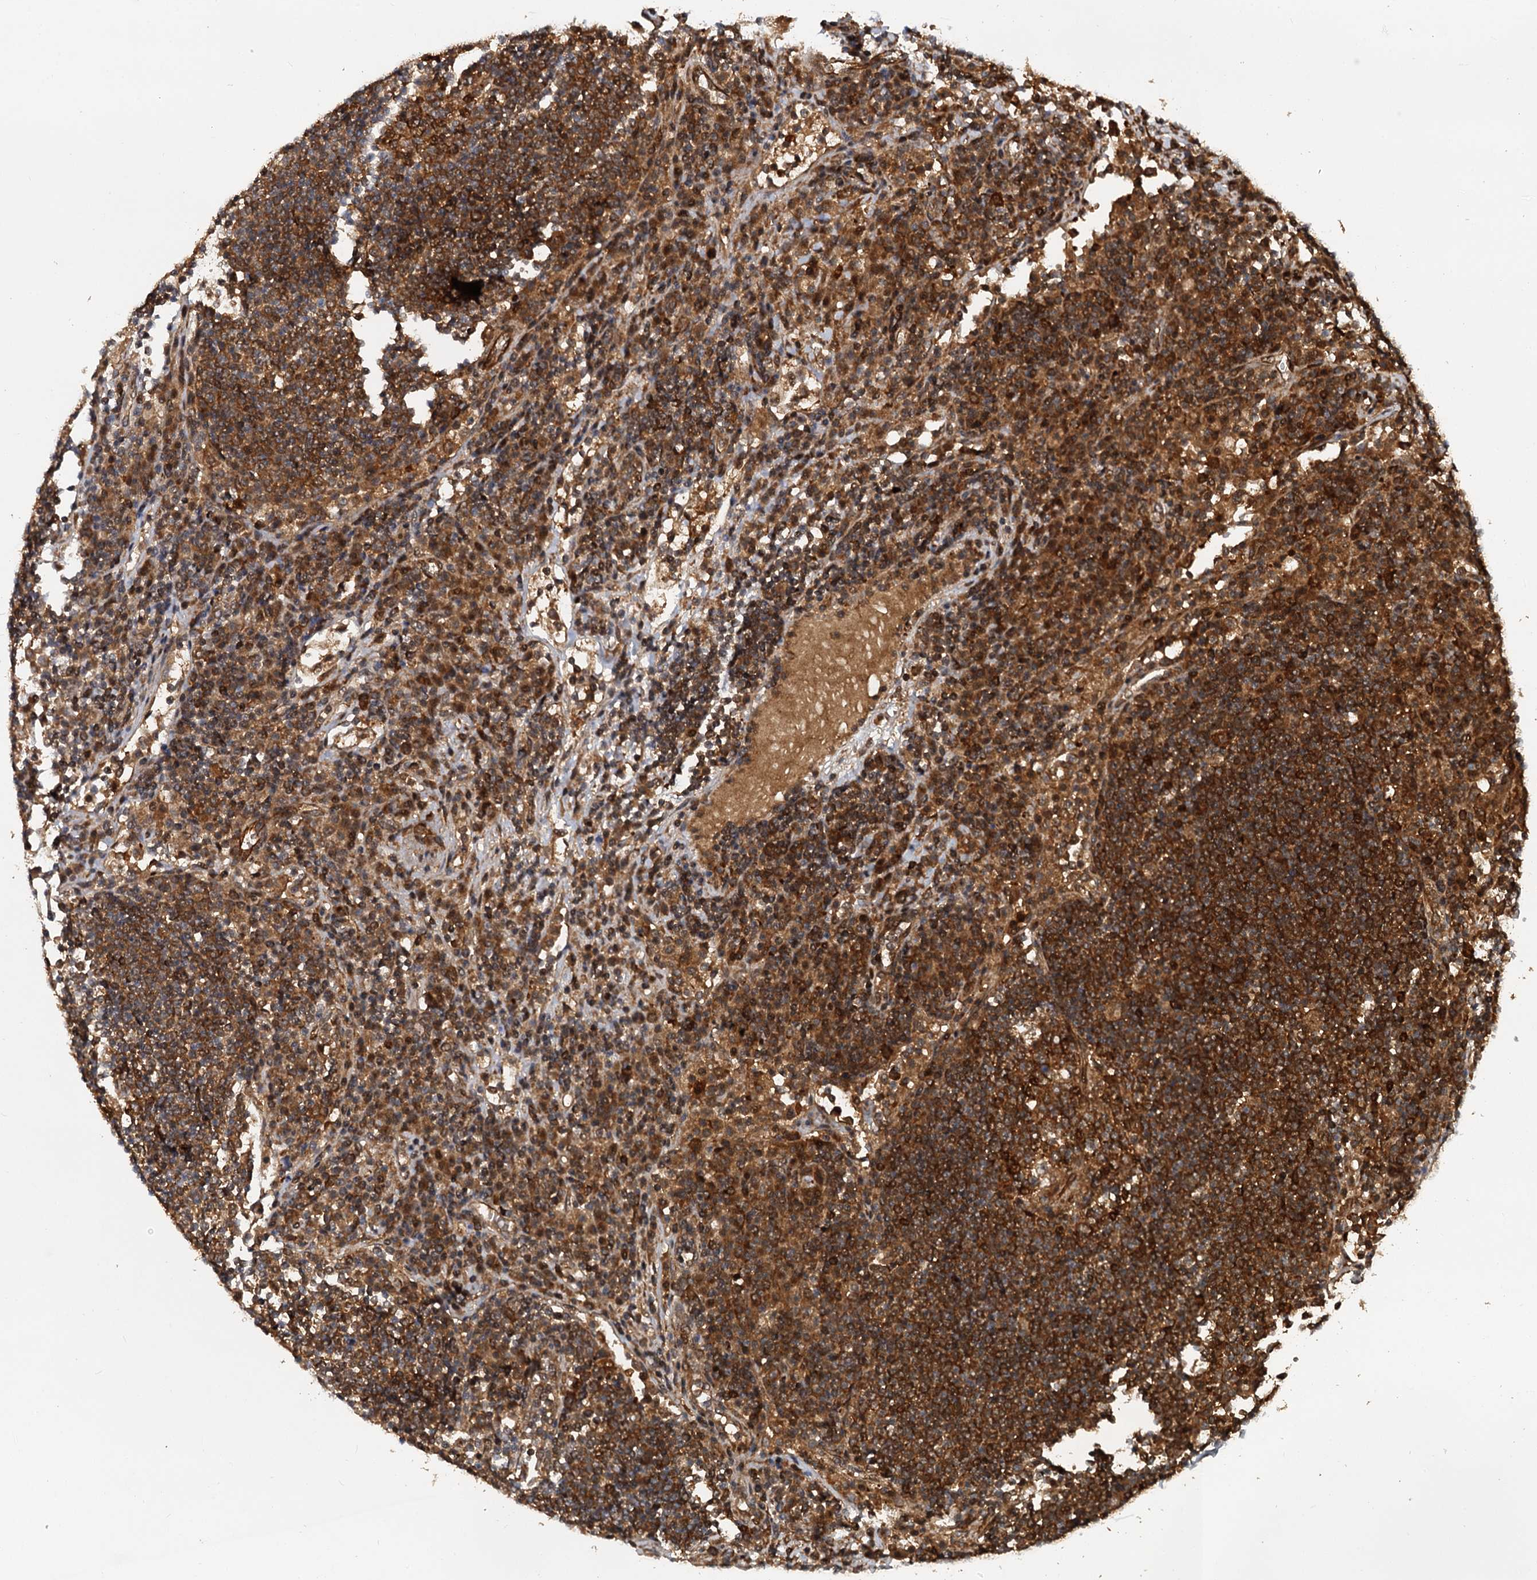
{"staining": {"intensity": "strong", "quantity": ">75%", "location": "cytoplasmic/membranous"}, "tissue": "lymph node", "cell_type": "Germinal center cells", "image_type": "normal", "snomed": [{"axis": "morphology", "description": "Normal tissue, NOS"}, {"axis": "topography", "description": "Lymph node"}], "caption": "Lymph node stained with DAB IHC shows high levels of strong cytoplasmic/membranous expression in approximately >75% of germinal center cells.", "gene": "STUB1", "patient": {"sex": "female", "age": 53}}